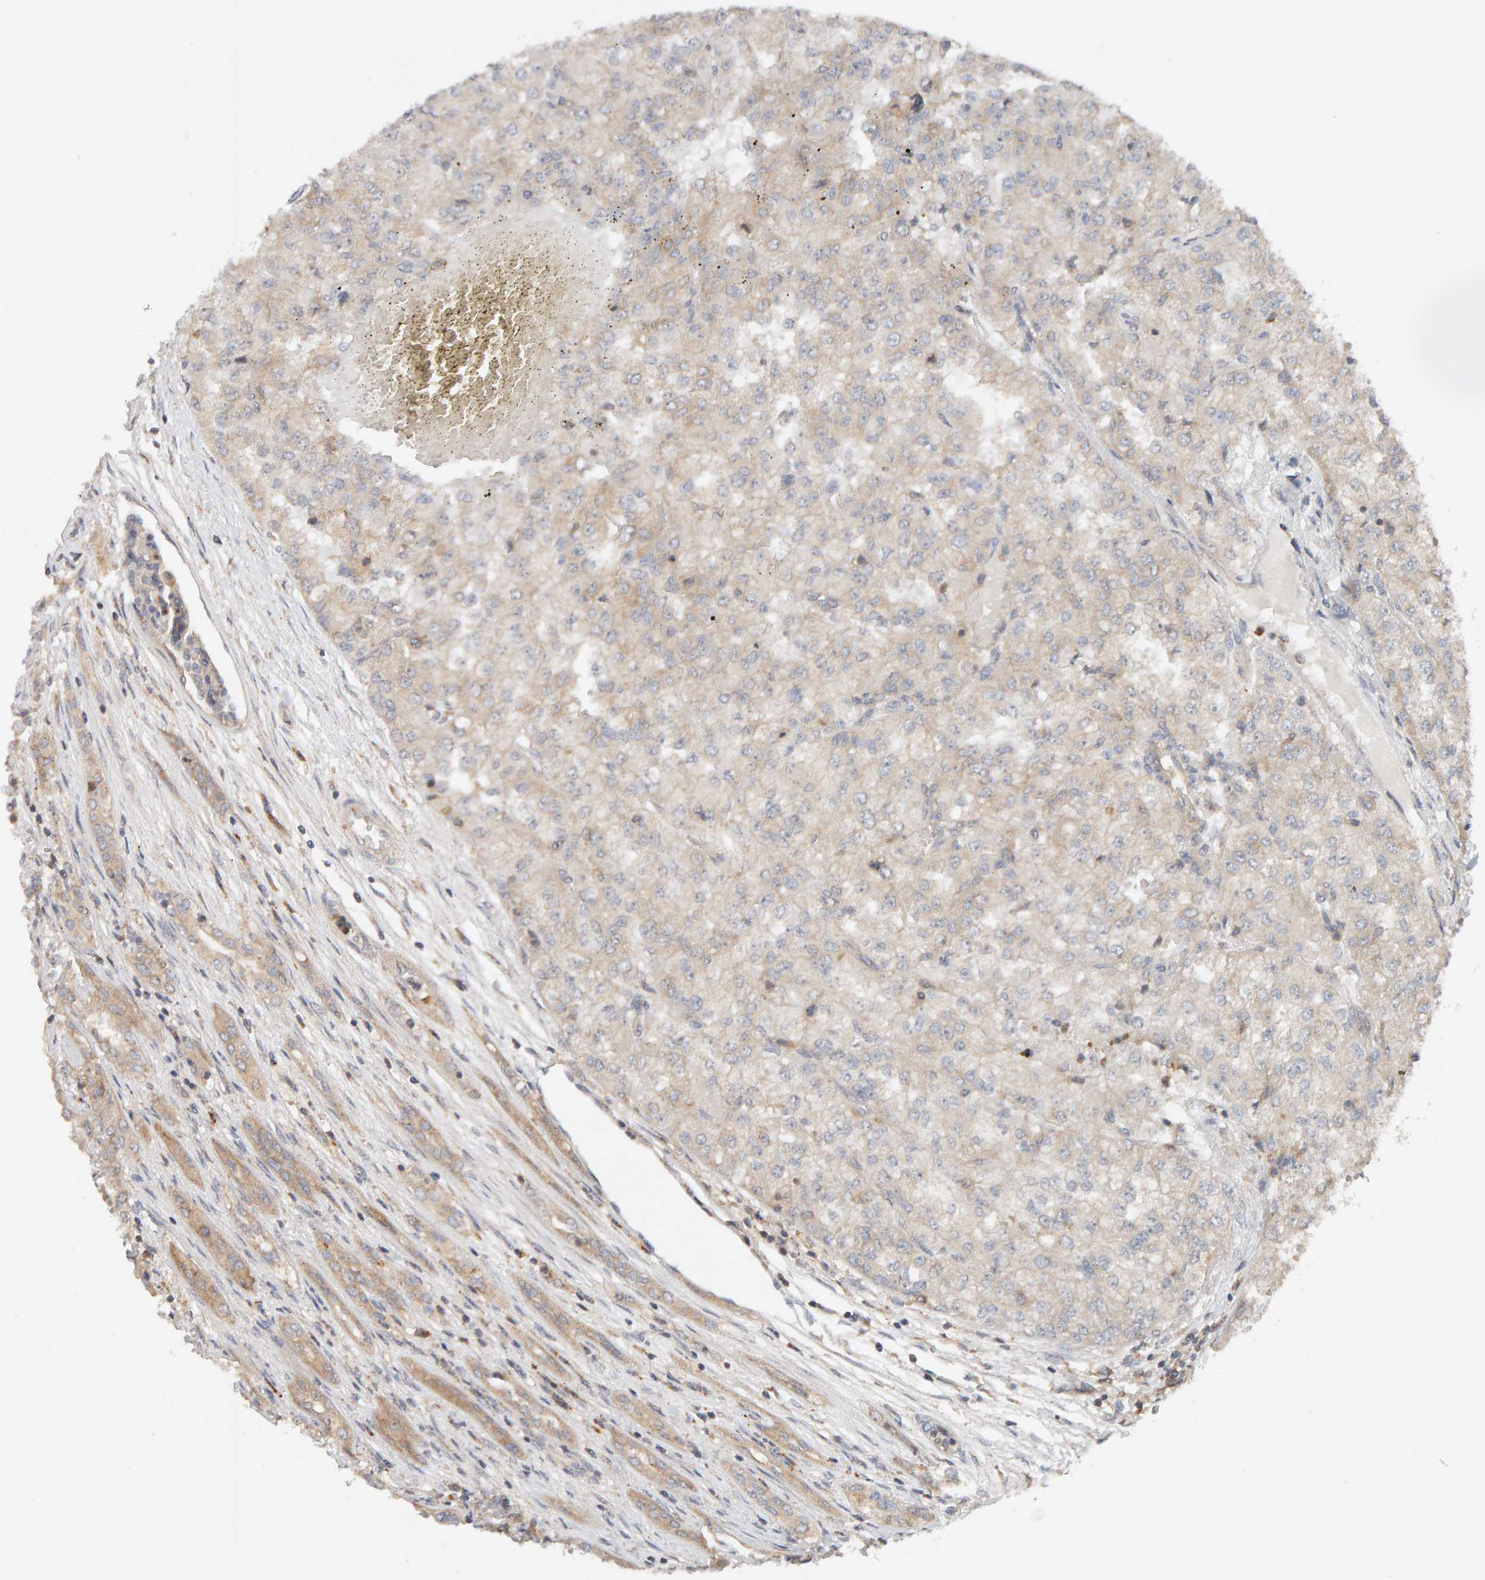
{"staining": {"intensity": "weak", "quantity": "<25%", "location": "cytoplasmic/membranous"}, "tissue": "renal cancer", "cell_type": "Tumor cells", "image_type": "cancer", "snomed": [{"axis": "morphology", "description": "Adenocarcinoma, NOS"}, {"axis": "topography", "description": "Kidney"}], "caption": "IHC photomicrograph of neoplastic tissue: human adenocarcinoma (renal) stained with DAB exhibits no significant protein positivity in tumor cells.", "gene": "DNAJC7", "patient": {"sex": "female", "age": 54}}